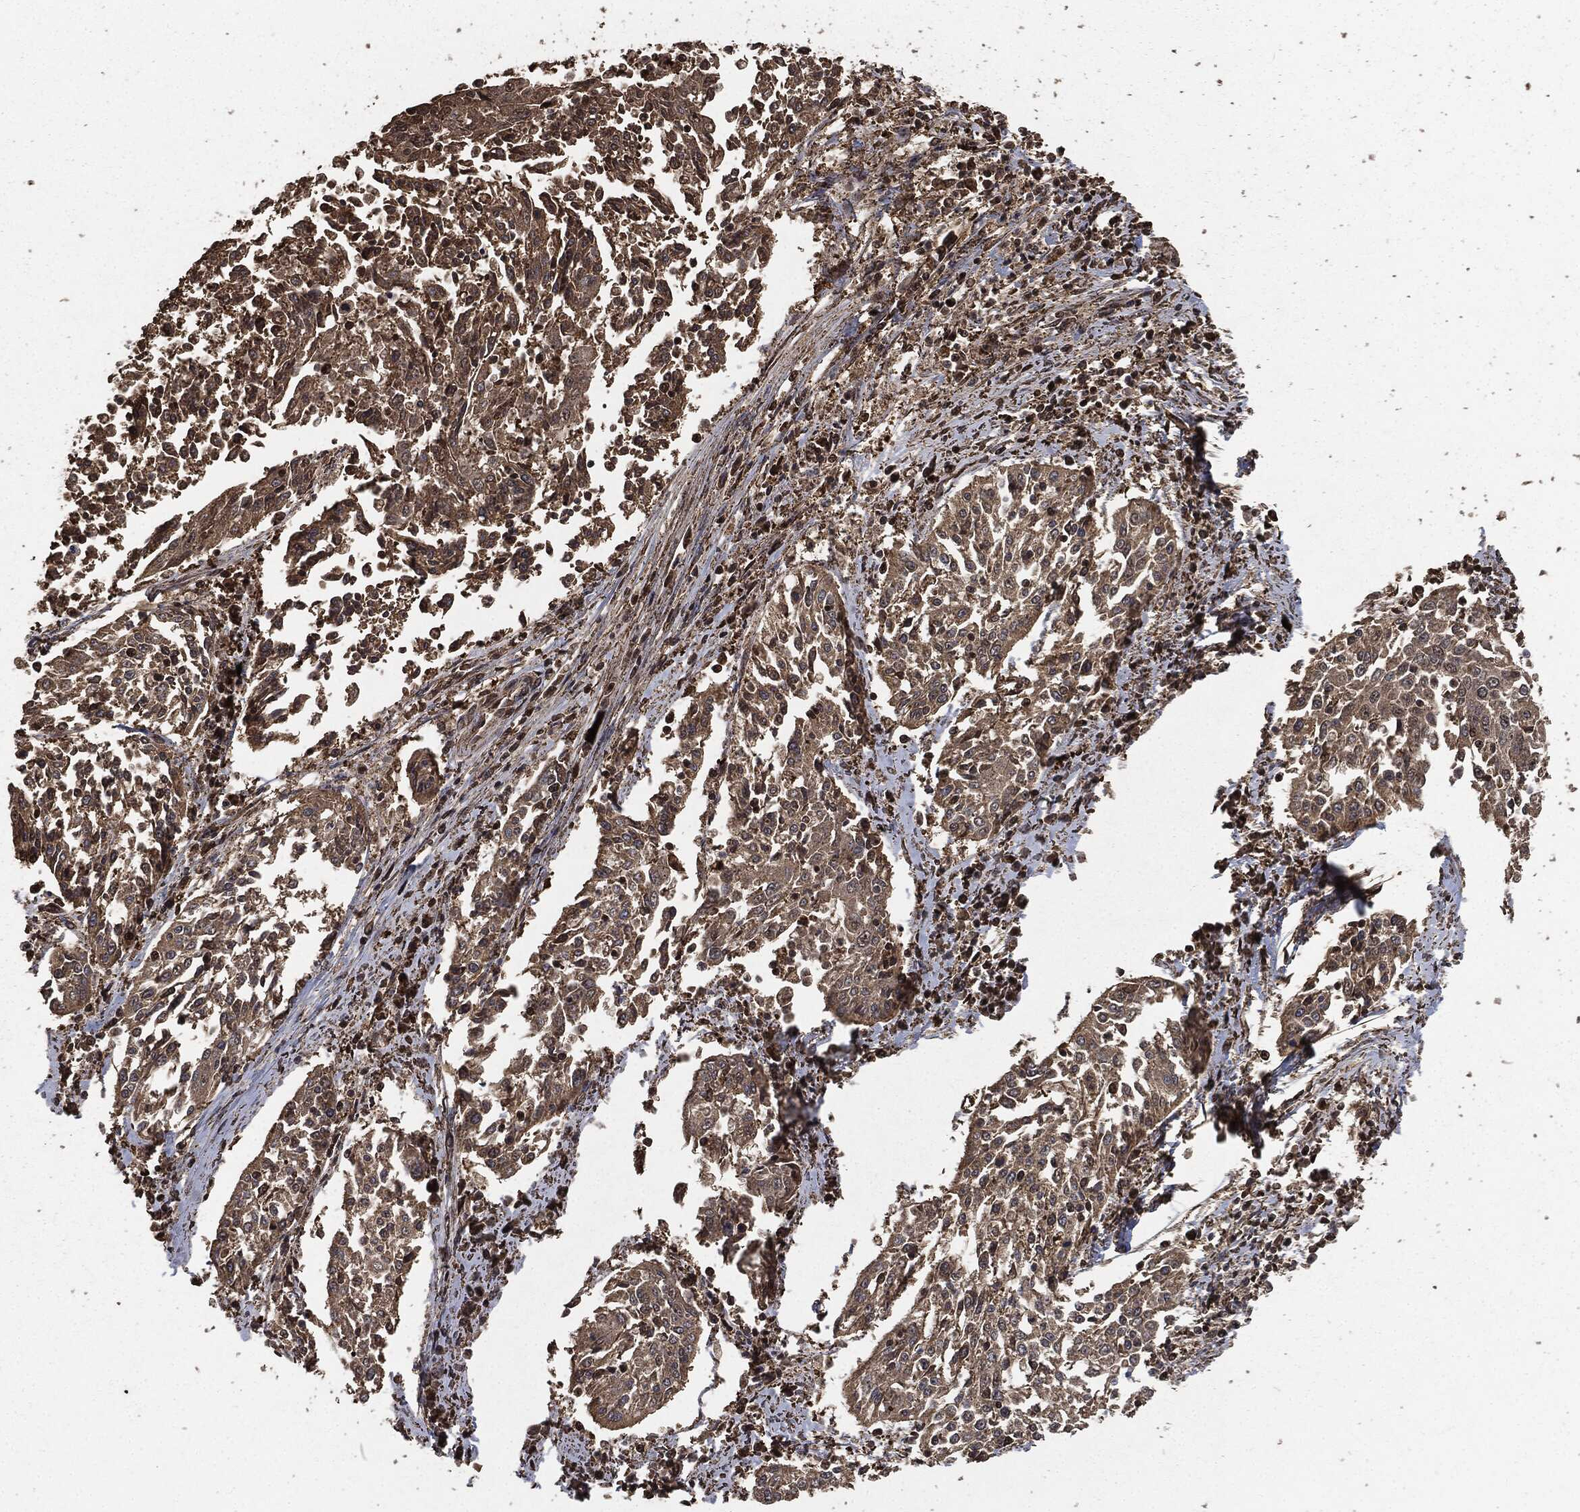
{"staining": {"intensity": "weak", "quantity": "25%-75%", "location": "cytoplasmic/membranous"}, "tissue": "cervical cancer", "cell_type": "Tumor cells", "image_type": "cancer", "snomed": [{"axis": "morphology", "description": "Squamous cell carcinoma, NOS"}, {"axis": "topography", "description": "Cervix"}], "caption": "This image reveals immunohistochemistry staining of squamous cell carcinoma (cervical), with low weak cytoplasmic/membranous positivity in approximately 25%-75% of tumor cells.", "gene": "EGFR", "patient": {"sex": "female", "age": 41}}